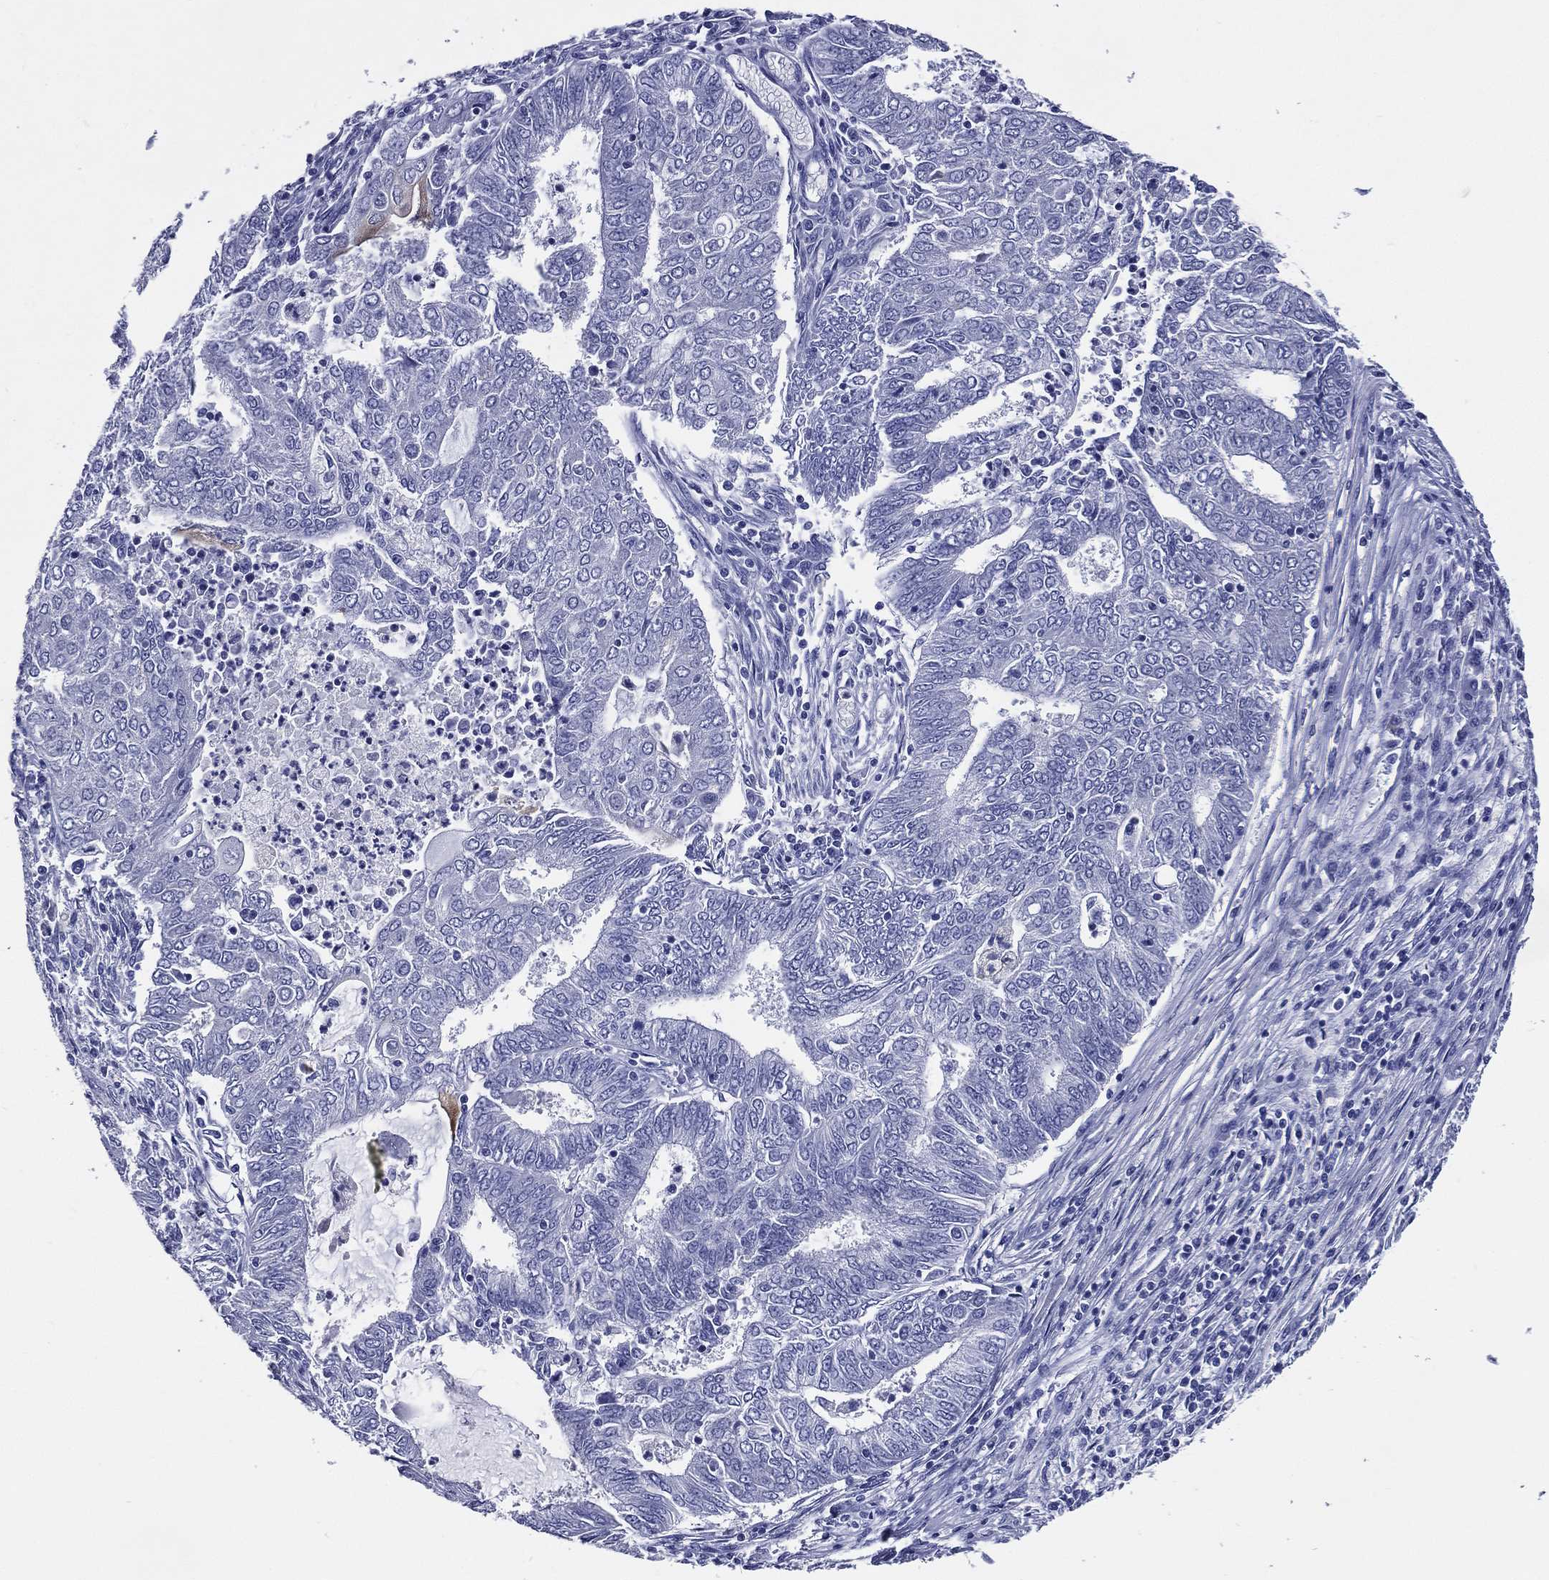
{"staining": {"intensity": "negative", "quantity": "none", "location": "none"}, "tissue": "endometrial cancer", "cell_type": "Tumor cells", "image_type": "cancer", "snomed": [{"axis": "morphology", "description": "Adenocarcinoma, NOS"}, {"axis": "topography", "description": "Endometrium"}], "caption": "DAB (3,3'-diaminobenzidine) immunohistochemical staining of human endometrial adenocarcinoma demonstrates no significant expression in tumor cells.", "gene": "ACE2", "patient": {"sex": "female", "age": 62}}